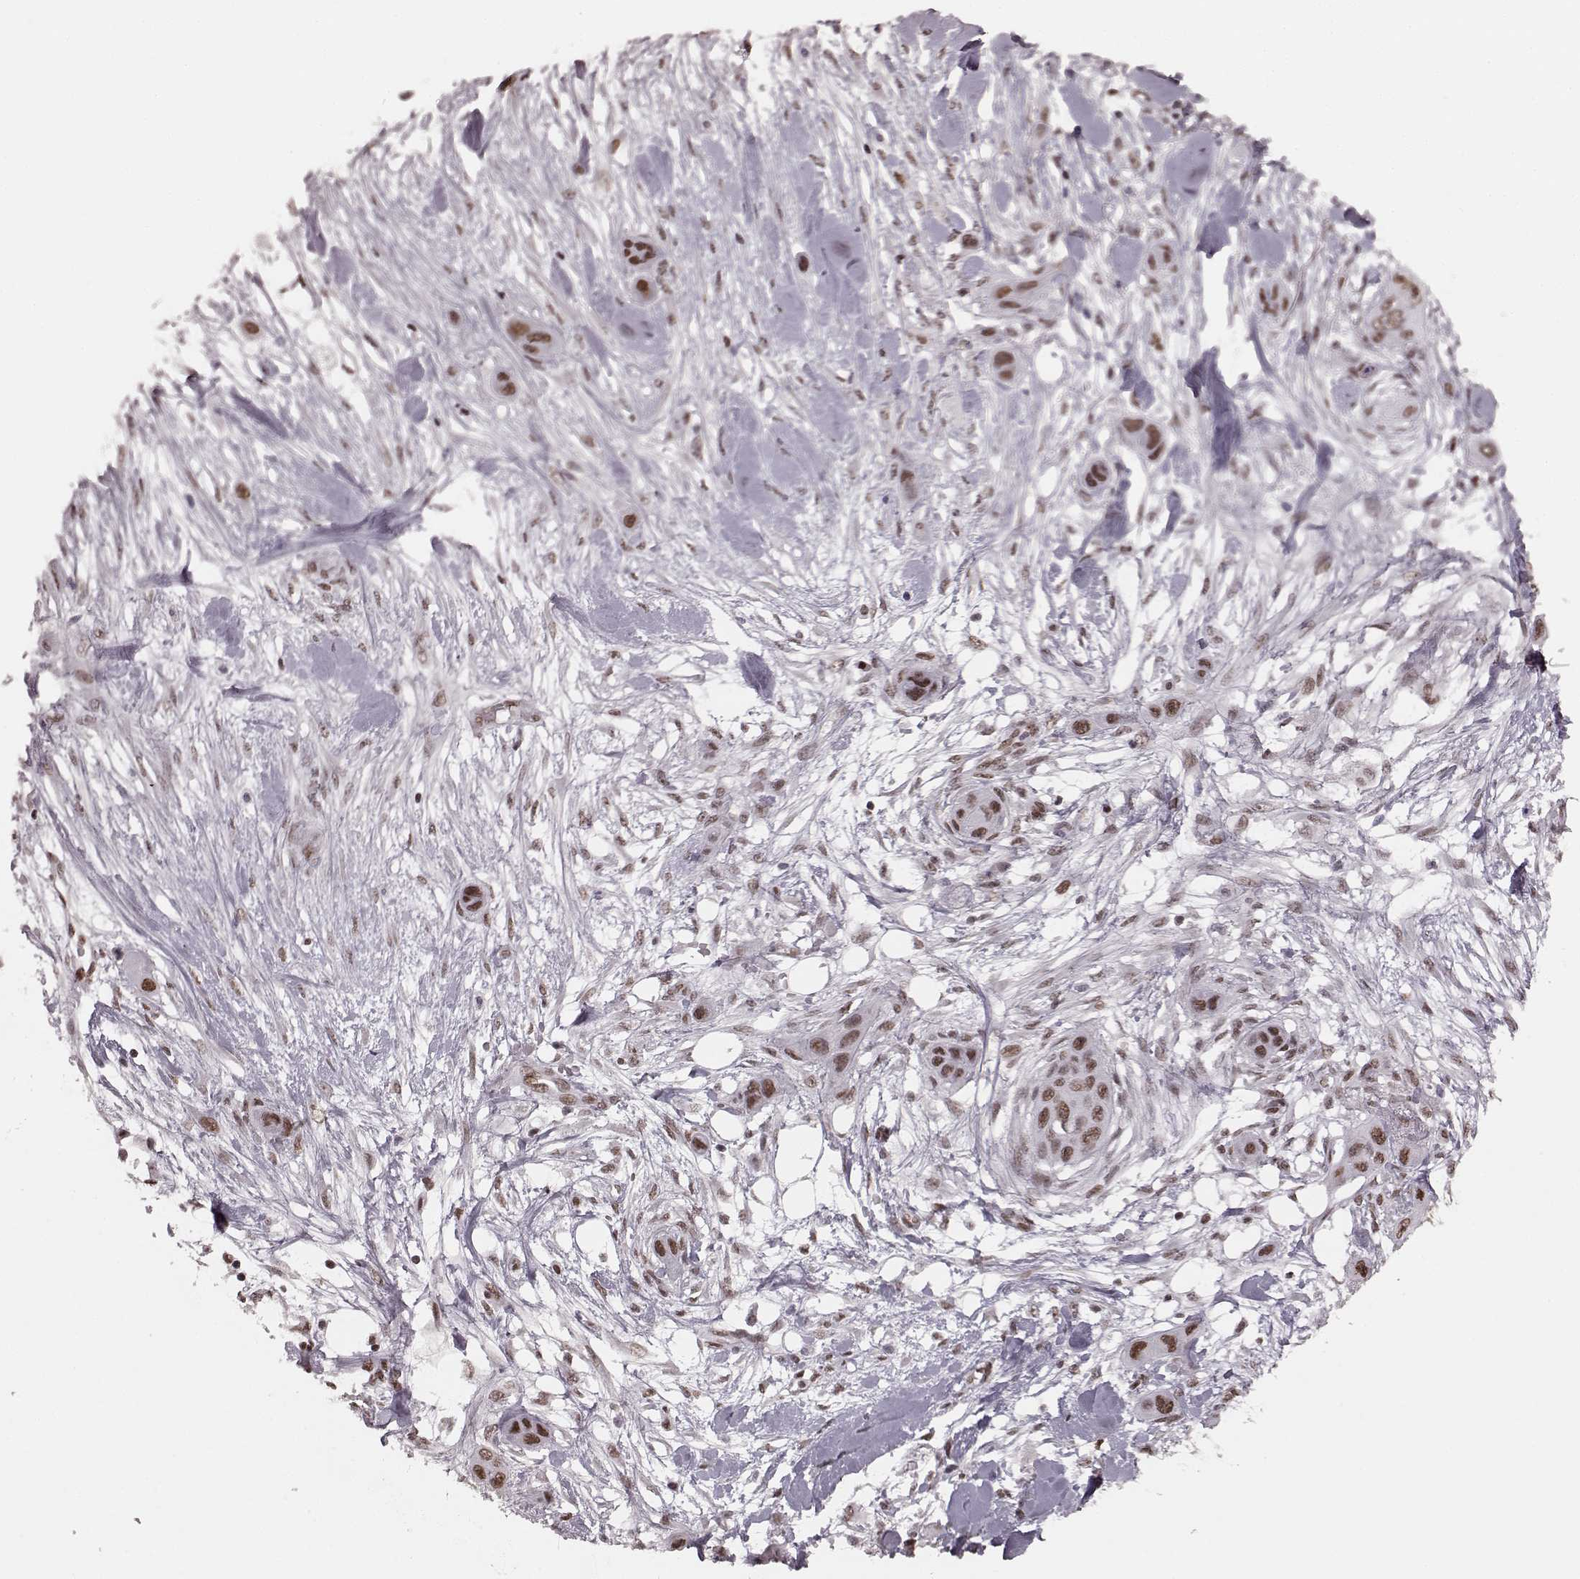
{"staining": {"intensity": "moderate", "quantity": ">75%", "location": "nuclear"}, "tissue": "skin cancer", "cell_type": "Tumor cells", "image_type": "cancer", "snomed": [{"axis": "morphology", "description": "Squamous cell carcinoma, NOS"}, {"axis": "topography", "description": "Skin"}], "caption": "Human skin cancer stained for a protein (brown) displays moderate nuclear positive expression in approximately >75% of tumor cells.", "gene": "NR2C1", "patient": {"sex": "male", "age": 79}}